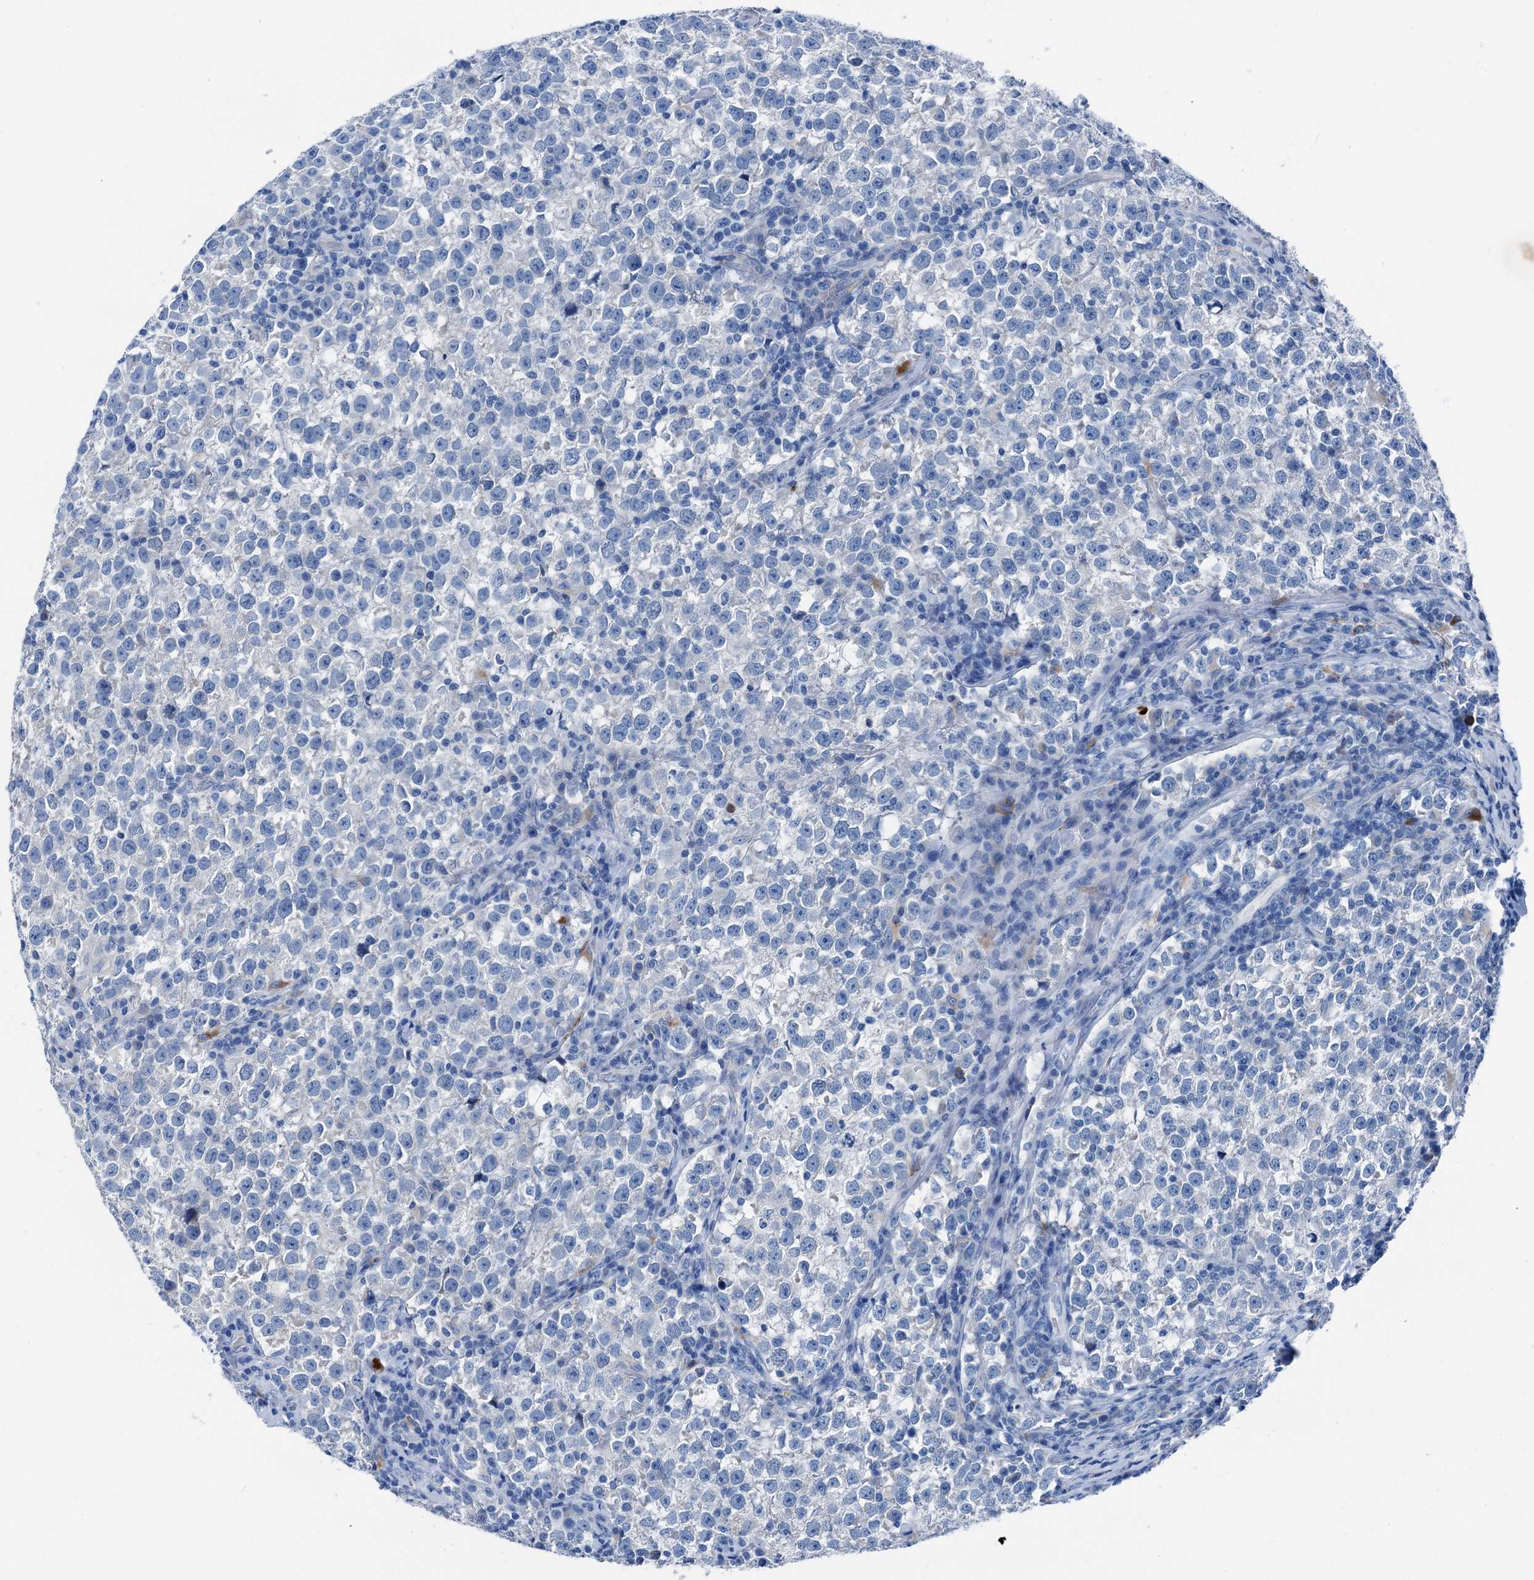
{"staining": {"intensity": "negative", "quantity": "none", "location": "none"}, "tissue": "testis cancer", "cell_type": "Tumor cells", "image_type": "cancer", "snomed": [{"axis": "morphology", "description": "Normal tissue, NOS"}, {"axis": "morphology", "description": "Seminoma, NOS"}, {"axis": "topography", "description": "Testis"}], "caption": "DAB (3,3'-diaminobenzidine) immunohistochemical staining of human seminoma (testis) demonstrates no significant staining in tumor cells. The staining is performed using DAB brown chromogen with nuclei counter-stained in using hematoxylin.", "gene": "C1QTNF4", "patient": {"sex": "male", "age": 43}}